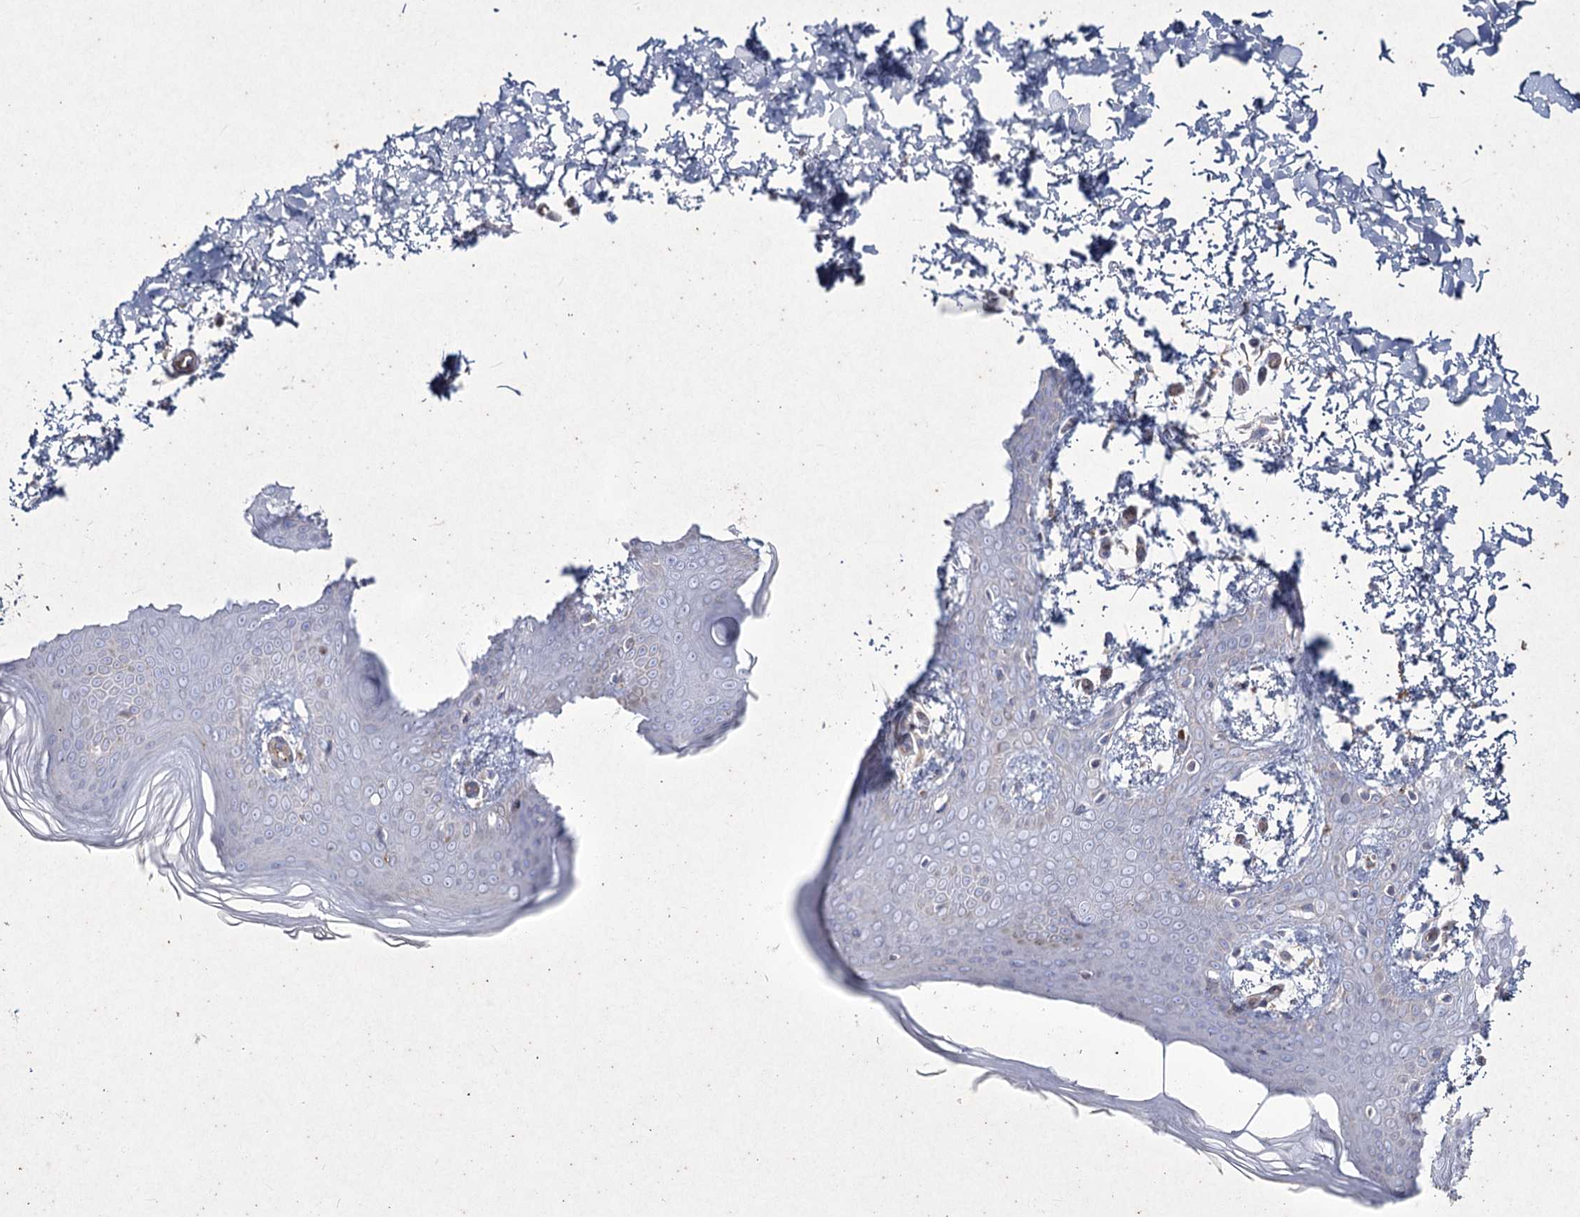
{"staining": {"intensity": "negative", "quantity": "none", "location": "none"}, "tissue": "skin", "cell_type": "Fibroblasts", "image_type": "normal", "snomed": [{"axis": "morphology", "description": "Normal tissue, NOS"}, {"axis": "topography", "description": "Skin"}], "caption": "The image demonstrates no significant staining in fibroblasts of skin.", "gene": "LDLRAD3", "patient": {"sex": "male", "age": 36}}